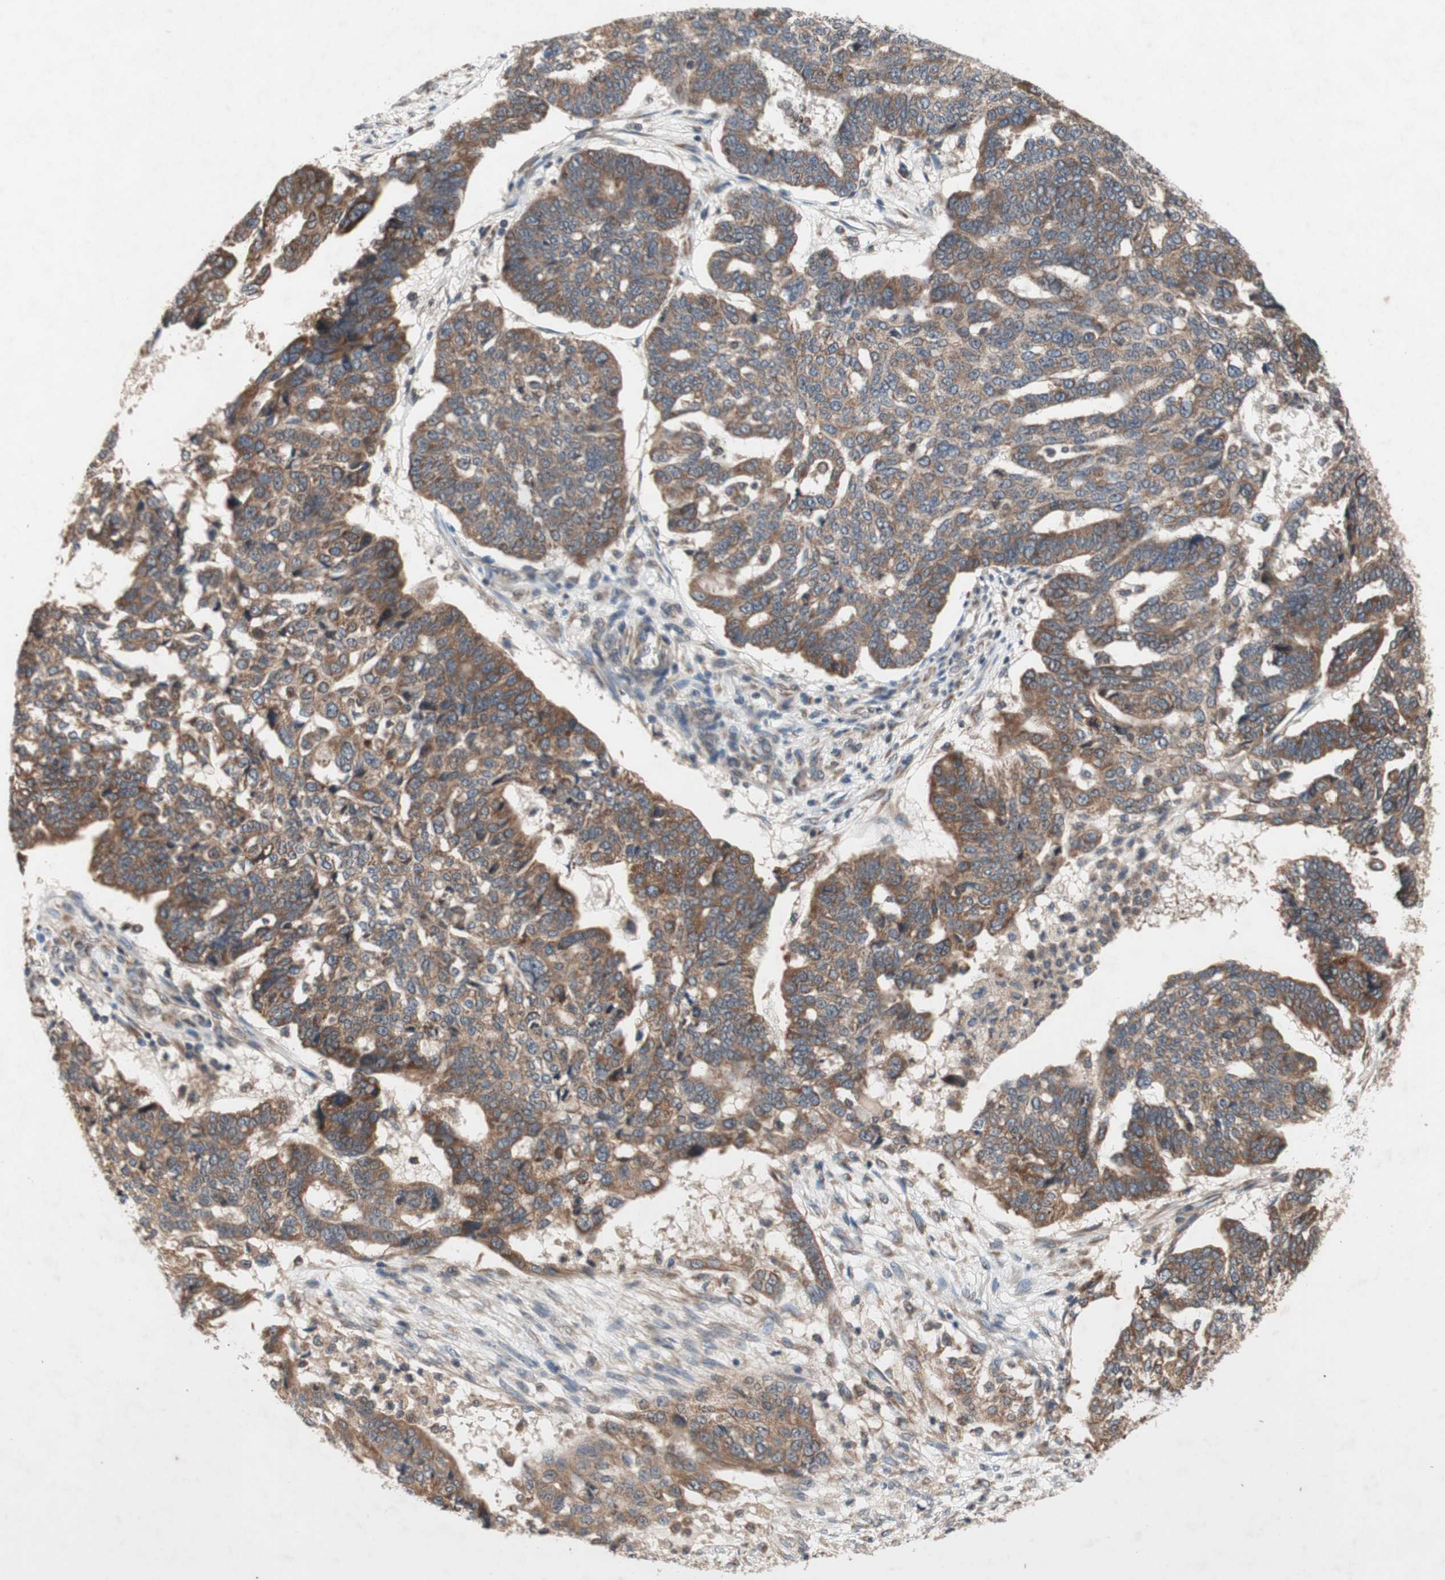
{"staining": {"intensity": "moderate", "quantity": ">75%", "location": "cytoplasmic/membranous"}, "tissue": "ovarian cancer", "cell_type": "Tumor cells", "image_type": "cancer", "snomed": [{"axis": "morphology", "description": "Cystadenocarcinoma, serous, NOS"}, {"axis": "topography", "description": "Ovary"}], "caption": "IHC (DAB) staining of serous cystadenocarcinoma (ovarian) reveals moderate cytoplasmic/membranous protein staining in approximately >75% of tumor cells.", "gene": "DDOST", "patient": {"sex": "female", "age": 59}}